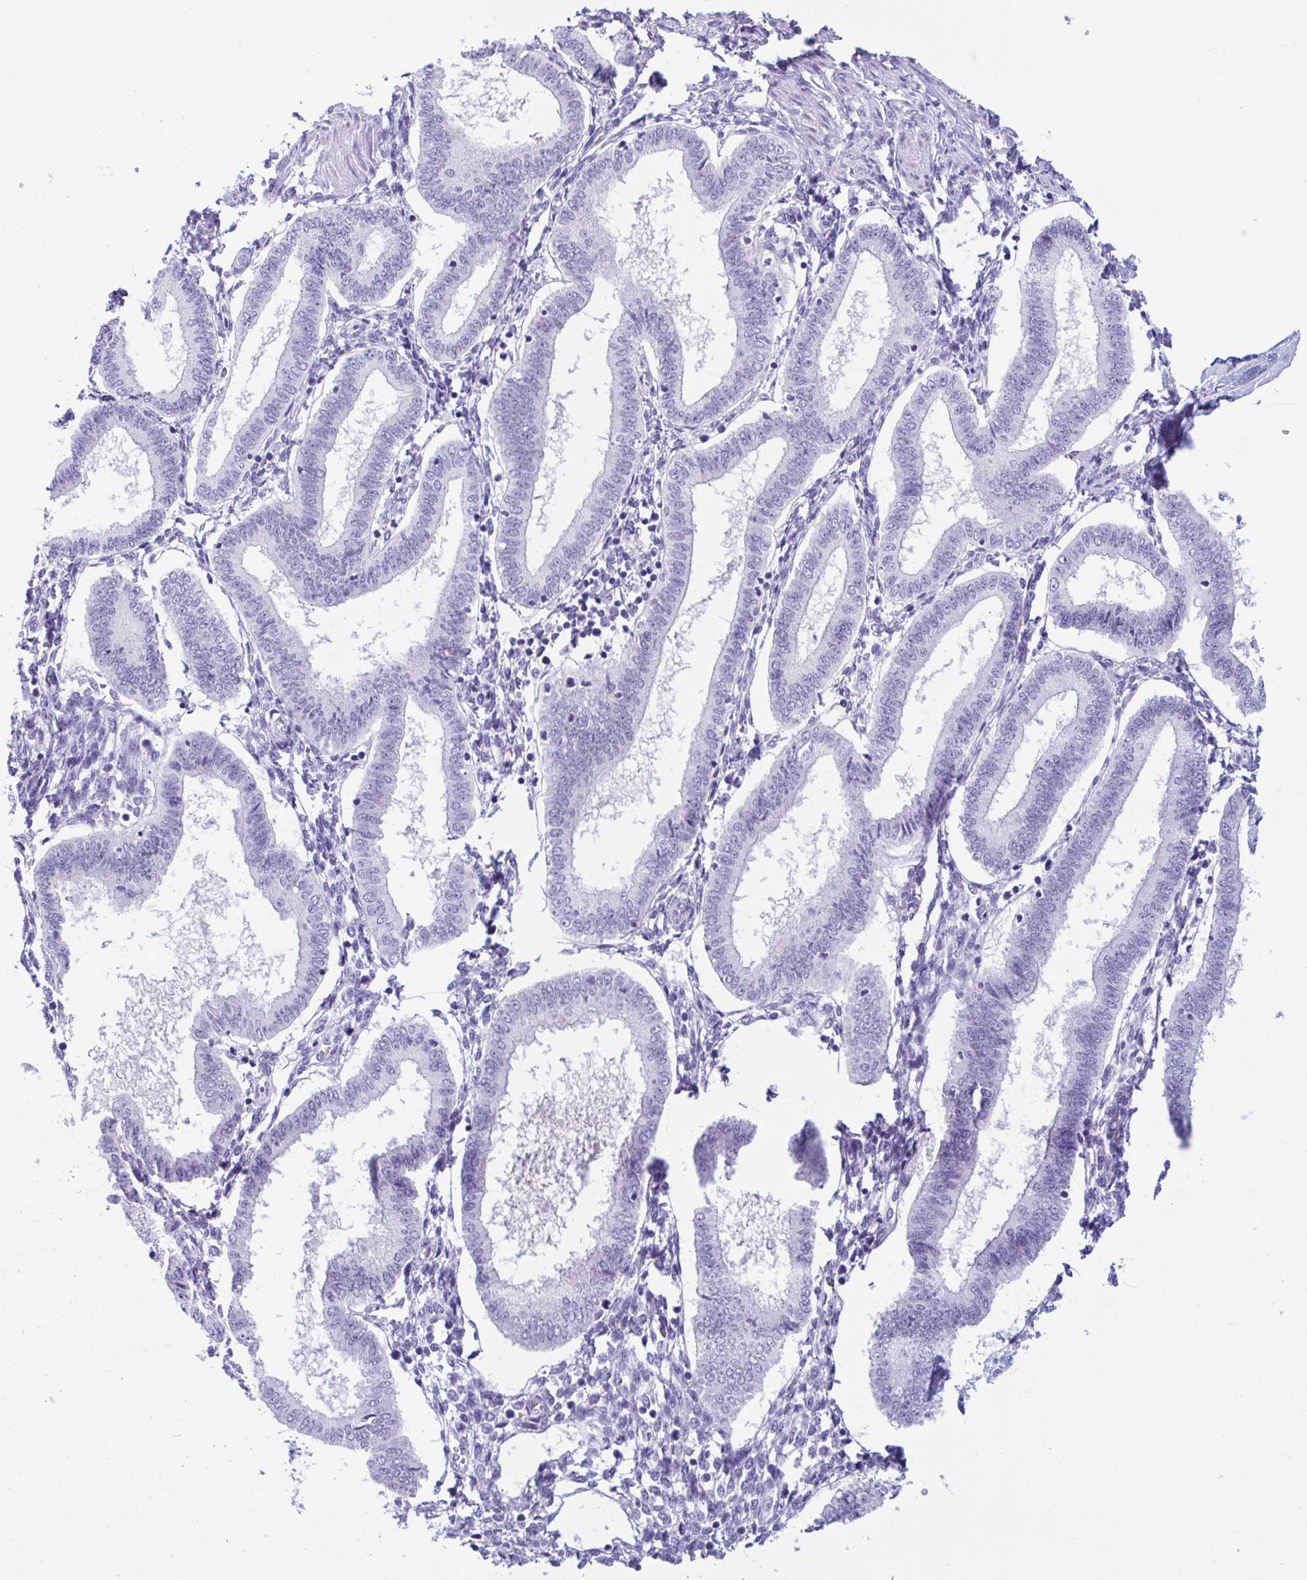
{"staining": {"intensity": "negative", "quantity": "none", "location": "none"}, "tissue": "endometrium", "cell_type": "Cells in endometrial stroma", "image_type": "normal", "snomed": [{"axis": "morphology", "description": "Normal tissue, NOS"}, {"axis": "topography", "description": "Endometrium"}], "caption": "The micrograph displays no staining of cells in endometrial stroma in benign endometrium.", "gene": "ZNF319", "patient": {"sex": "female", "age": 24}}